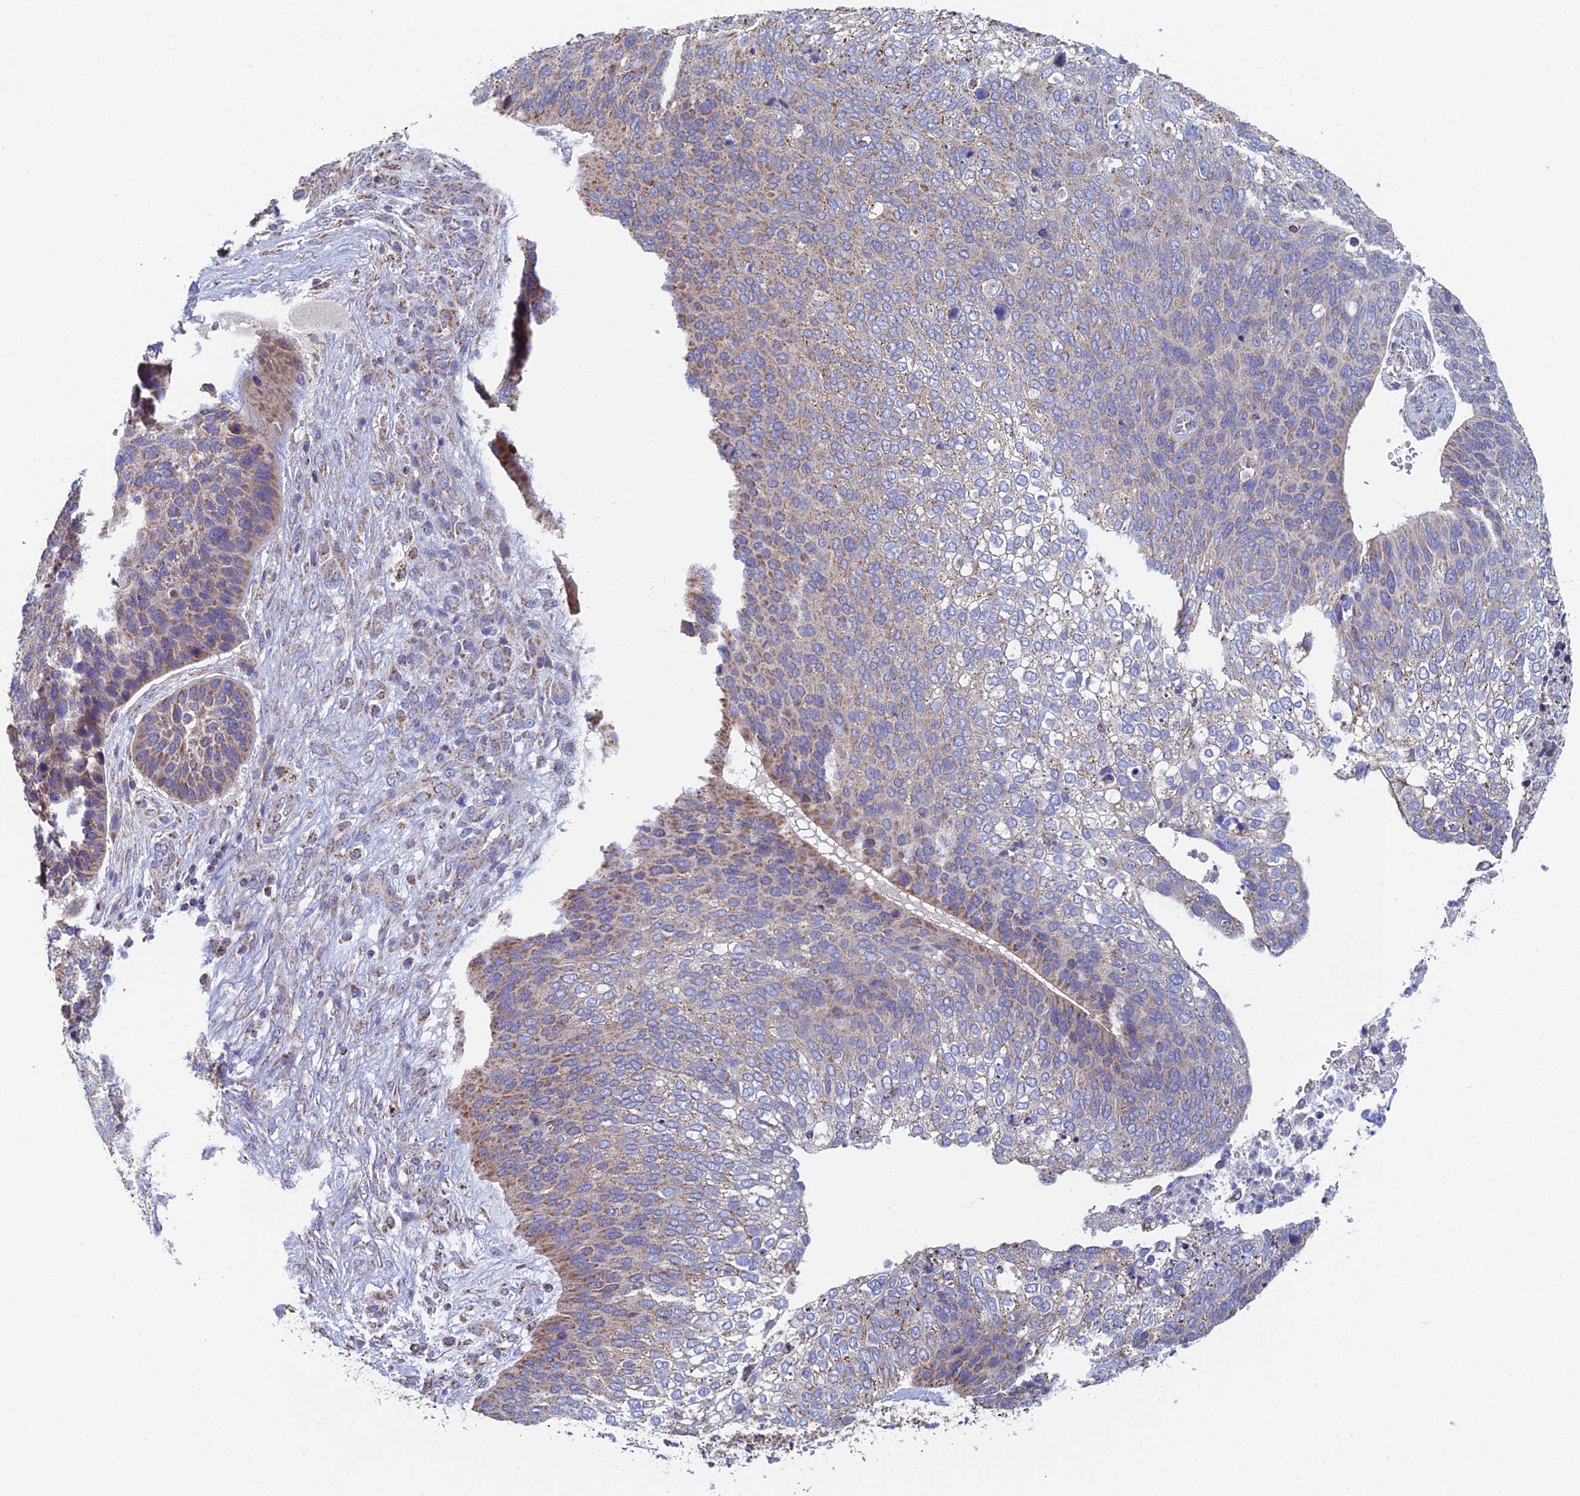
{"staining": {"intensity": "moderate", "quantity": "<25%", "location": "cytoplasmic/membranous"}, "tissue": "skin cancer", "cell_type": "Tumor cells", "image_type": "cancer", "snomed": [{"axis": "morphology", "description": "Basal cell carcinoma"}, {"axis": "topography", "description": "Skin"}], "caption": "Immunohistochemistry (IHC) of human skin cancer reveals low levels of moderate cytoplasmic/membranous expression in approximately <25% of tumor cells. Using DAB (brown) and hematoxylin (blue) stains, captured at high magnification using brightfield microscopy.", "gene": "SPOCK2", "patient": {"sex": "female", "age": 74}}